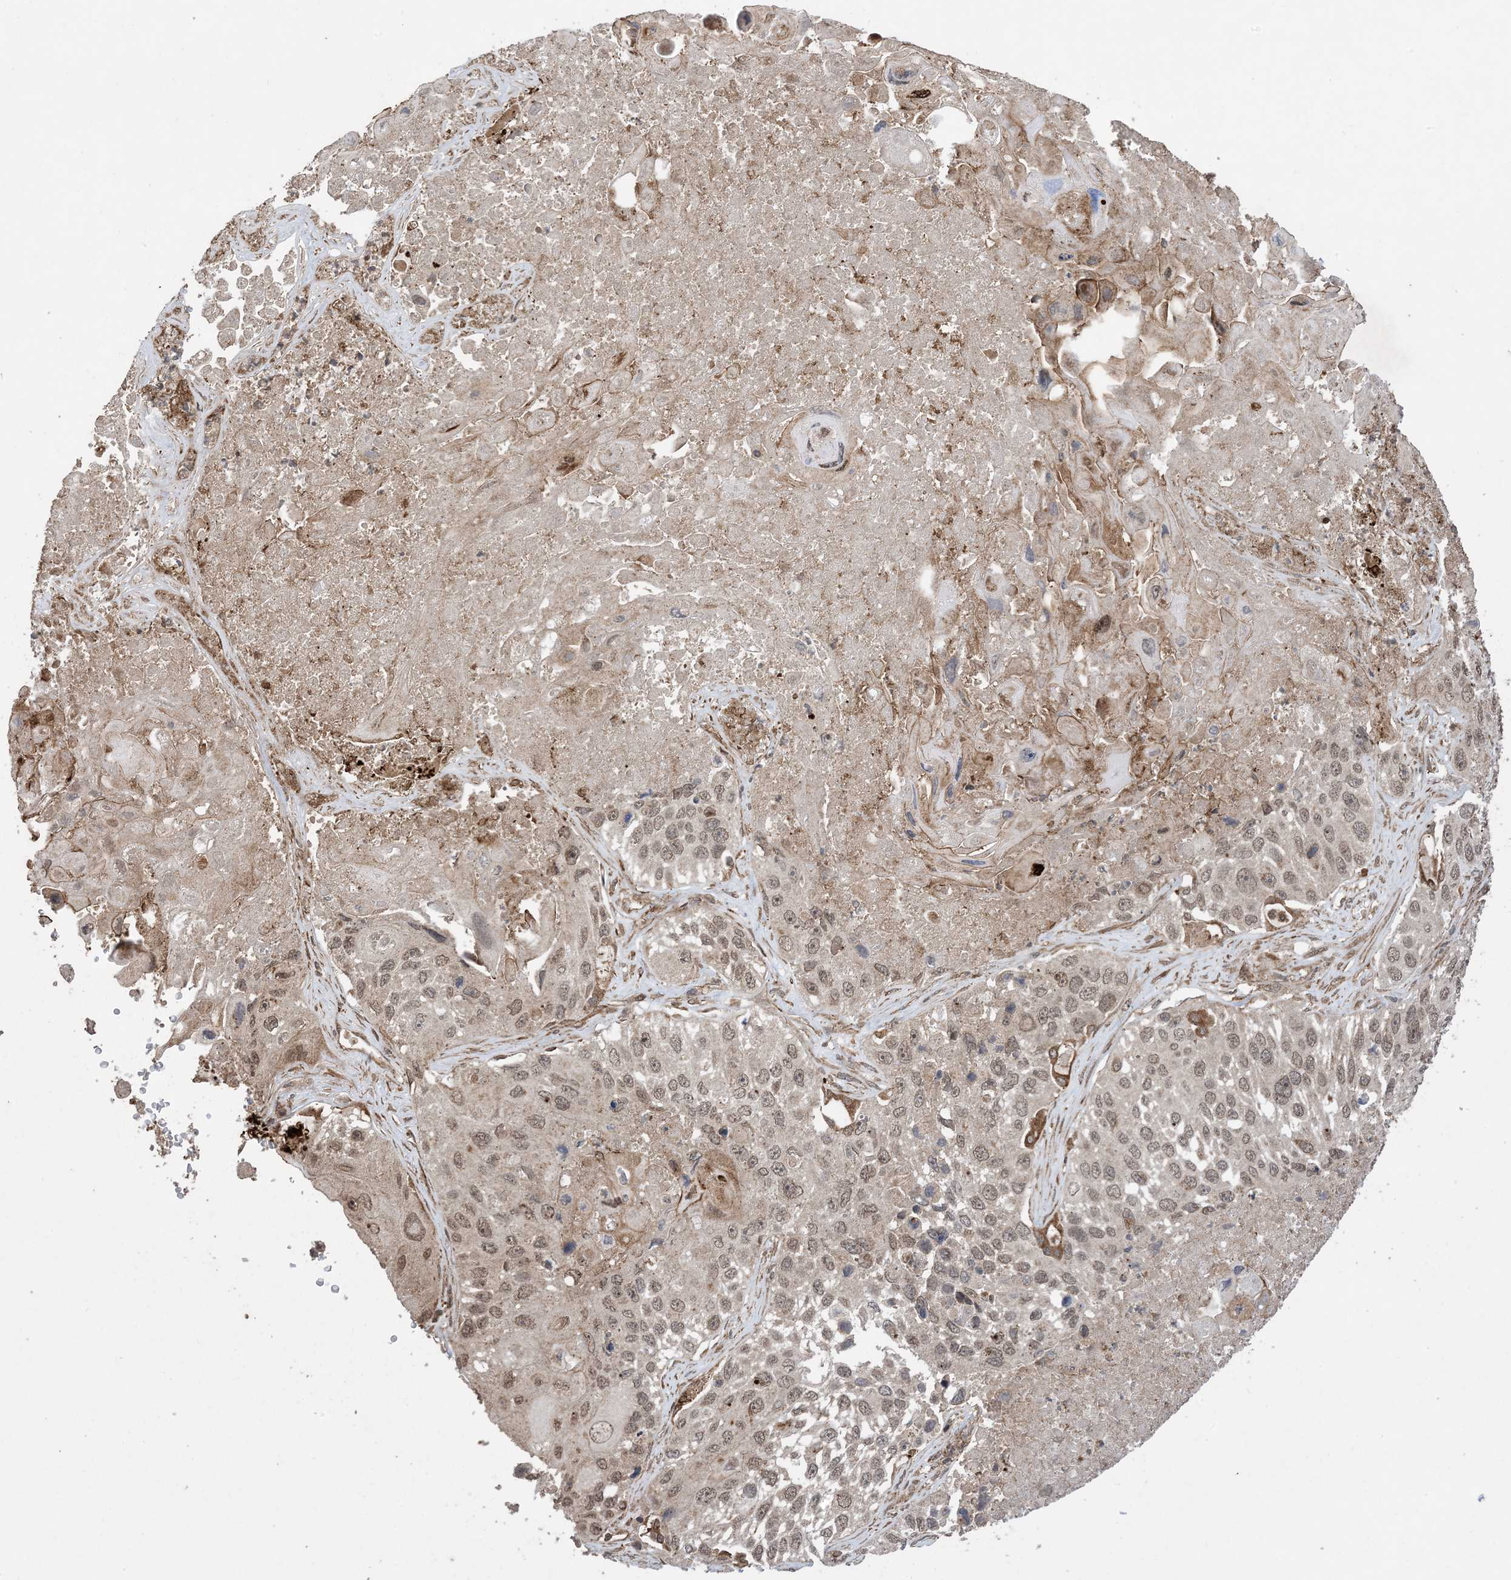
{"staining": {"intensity": "moderate", "quantity": ">75%", "location": "nuclear"}, "tissue": "lung cancer", "cell_type": "Tumor cells", "image_type": "cancer", "snomed": [{"axis": "morphology", "description": "Squamous cell carcinoma, NOS"}, {"axis": "topography", "description": "Lung"}], "caption": "Moderate nuclear protein positivity is appreciated in about >75% of tumor cells in lung cancer. (IHC, brightfield microscopy, high magnification).", "gene": "ZNF511", "patient": {"sex": "male", "age": 61}}